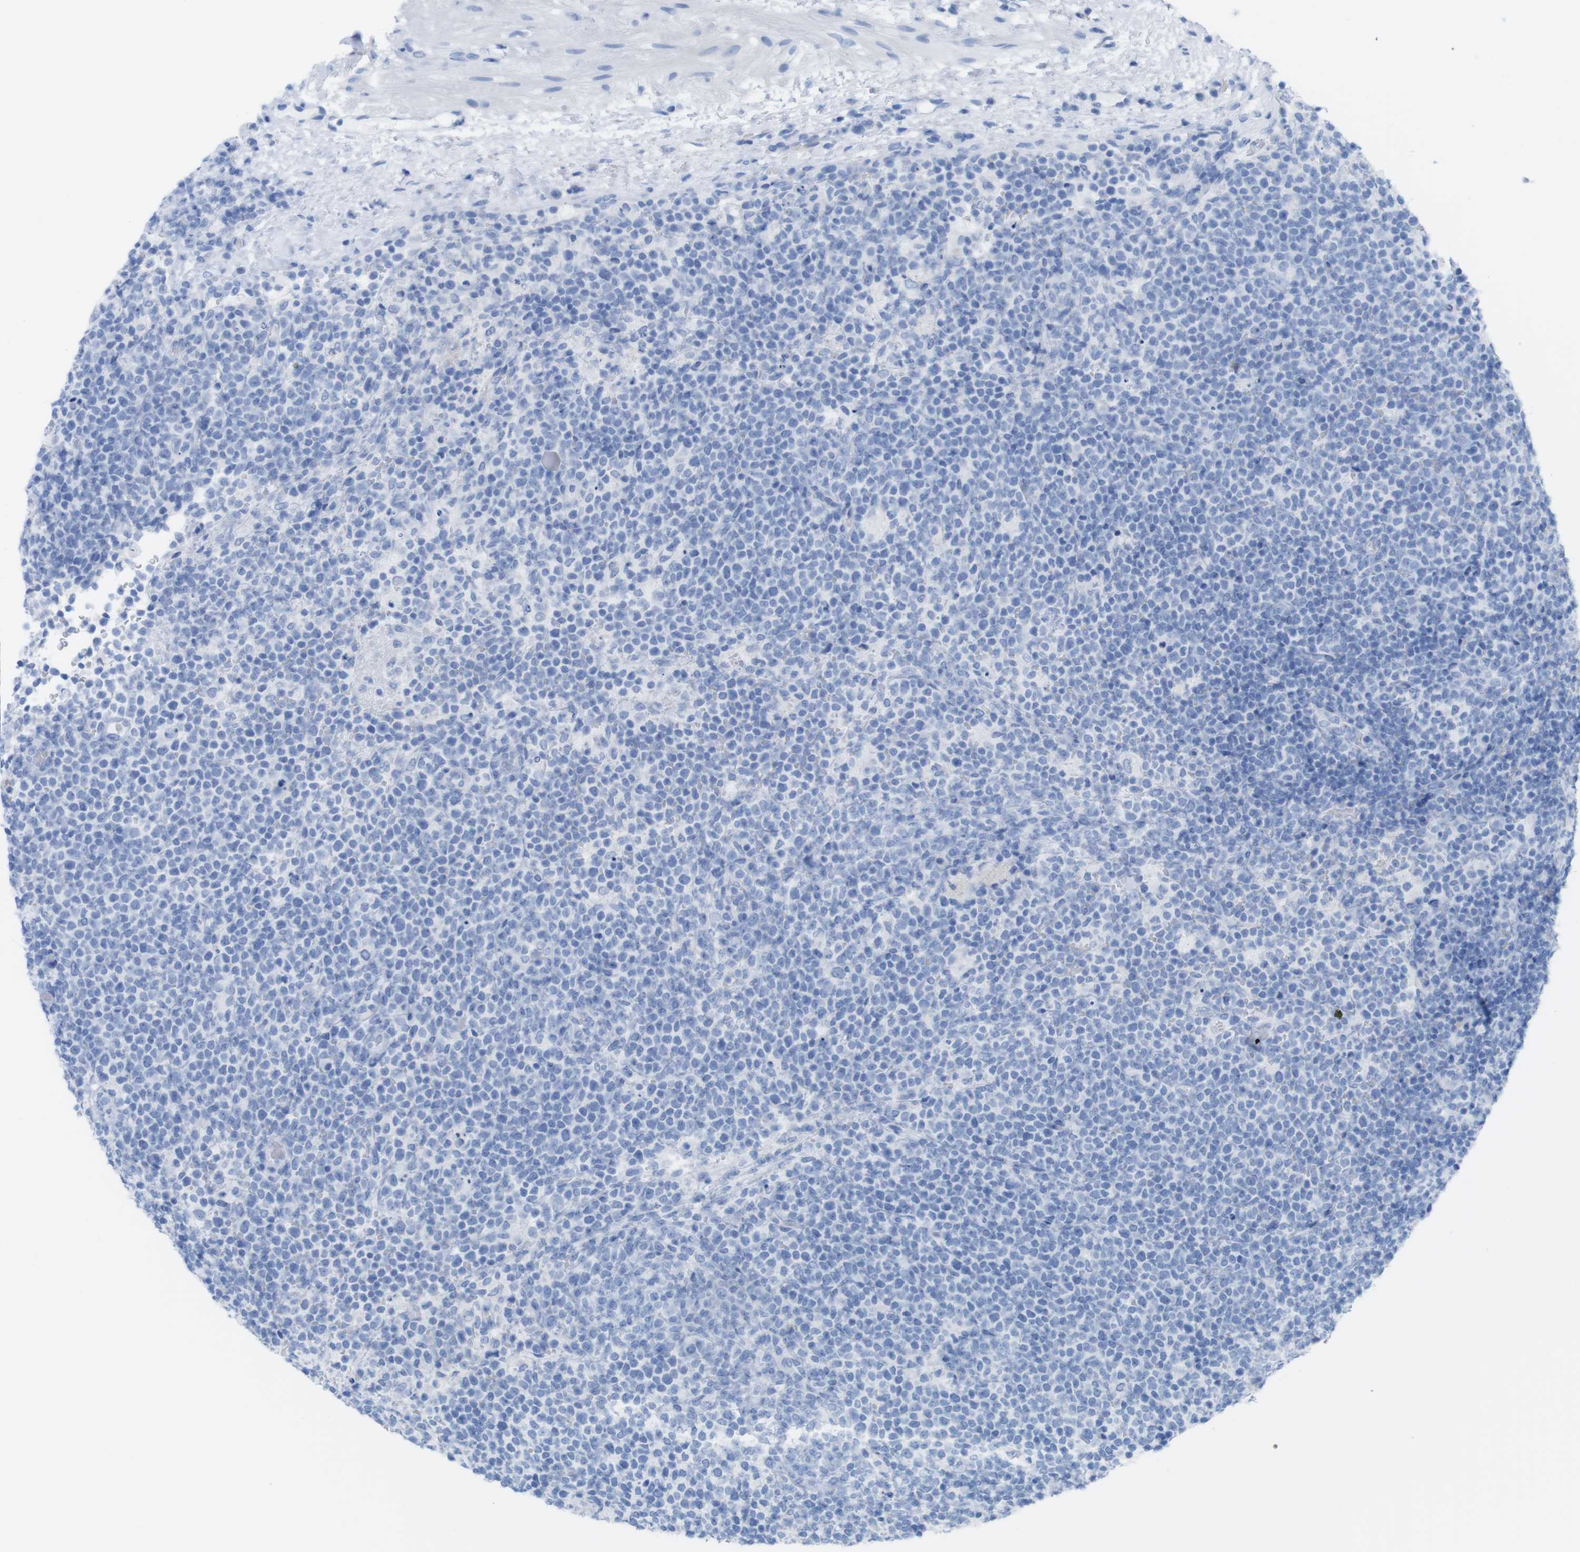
{"staining": {"intensity": "negative", "quantity": "none", "location": "none"}, "tissue": "lymphoma", "cell_type": "Tumor cells", "image_type": "cancer", "snomed": [{"axis": "morphology", "description": "Malignant lymphoma, non-Hodgkin's type, High grade"}, {"axis": "topography", "description": "Lymph node"}], "caption": "The micrograph displays no significant positivity in tumor cells of lymphoma.", "gene": "MYH7", "patient": {"sex": "male", "age": 61}}